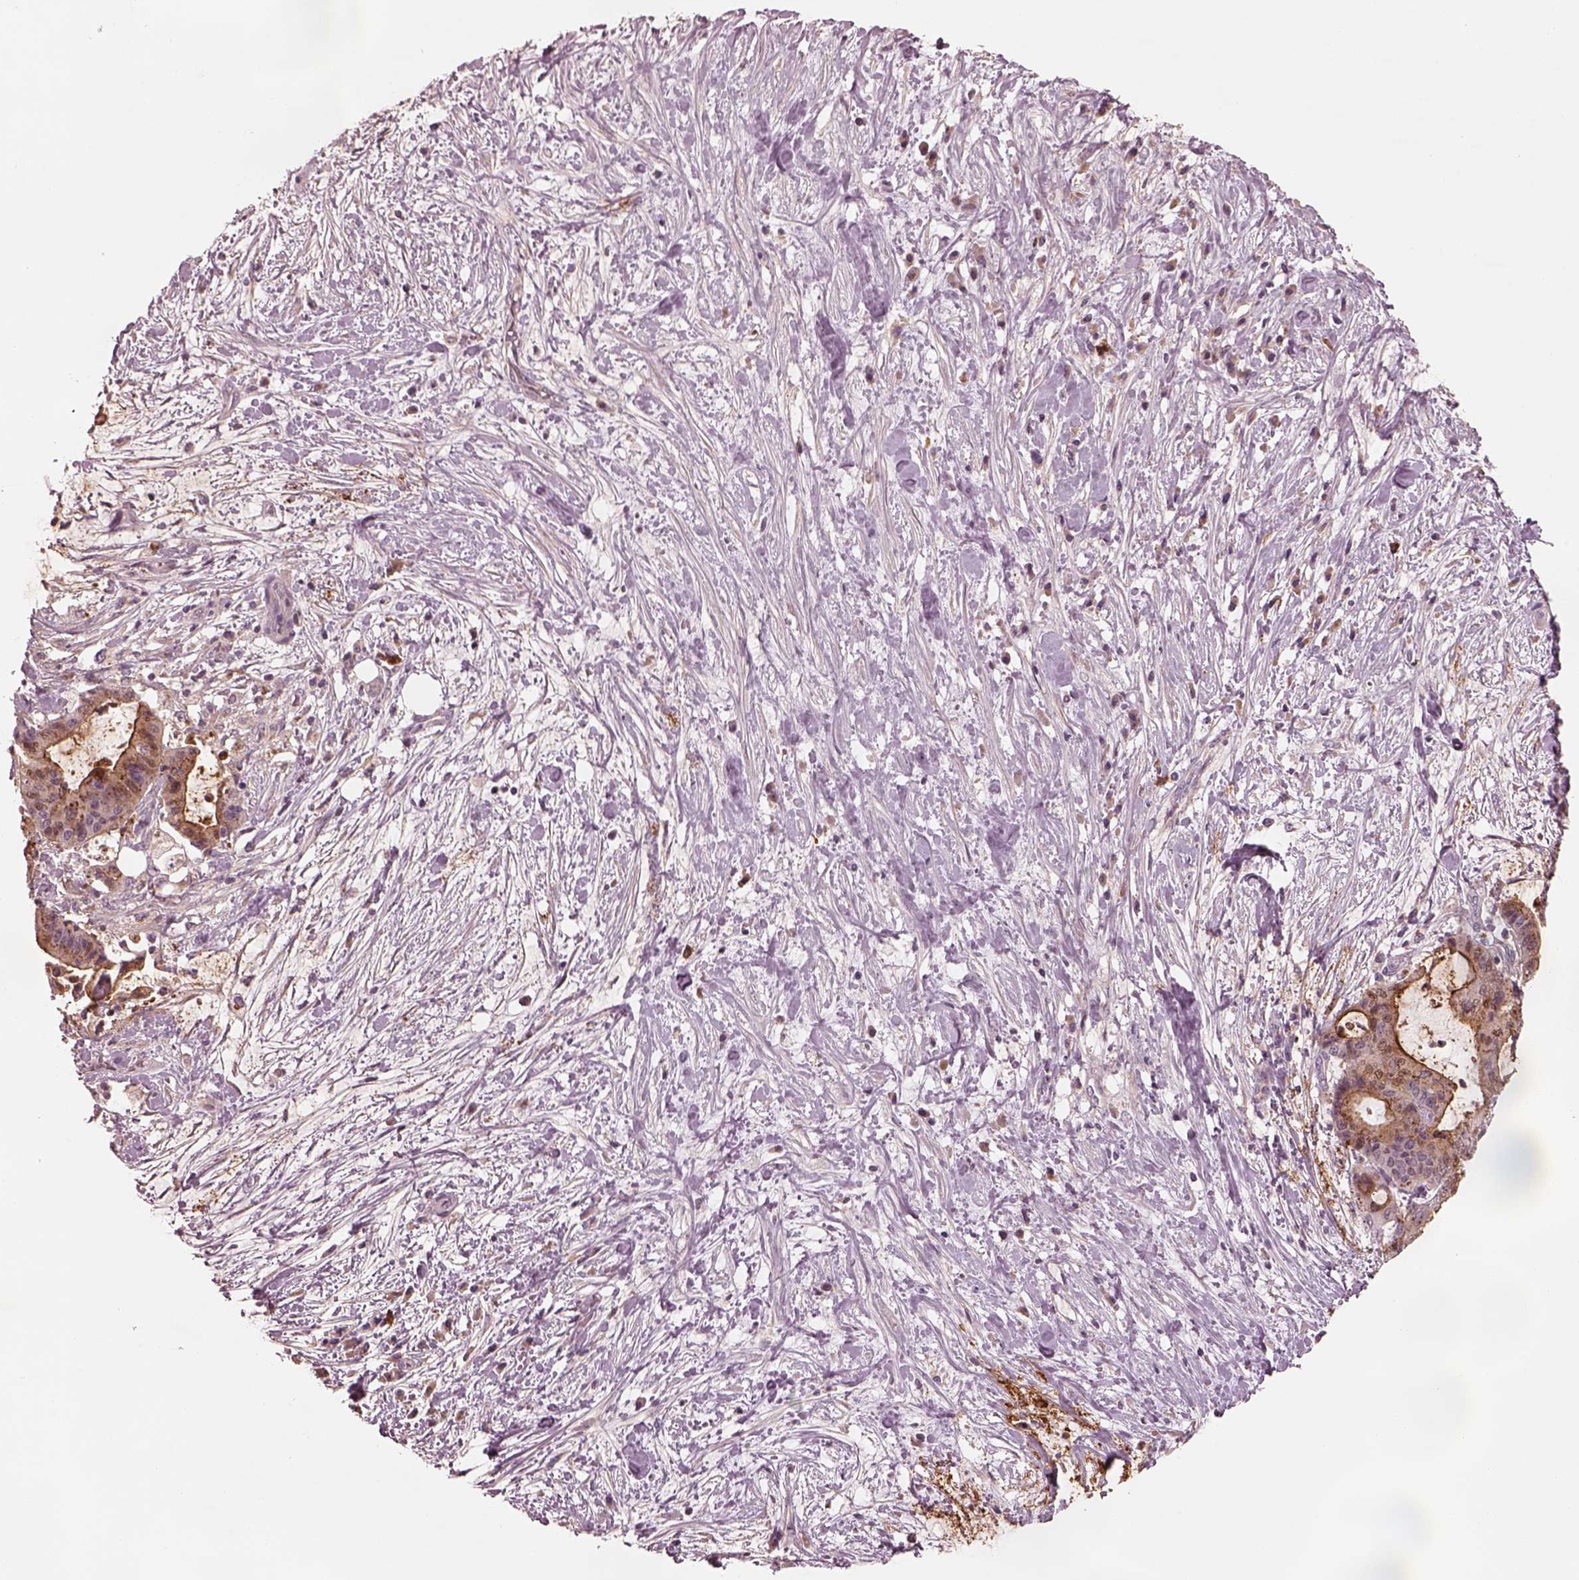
{"staining": {"intensity": "moderate", "quantity": ">75%", "location": "cytoplasmic/membranous"}, "tissue": "liver cancer", "cell_type": "Tumor cells", "image_type": "cancer", "snomed": [{"axis": "morphology", "description": "Cholangiocarcinoma"}, {"axis": "topography", "description": "Liver"}], "caption": "Immunohistochemistry micrograph of liver cancer stained for a protein (brown), which shows medium levels of moderate cytoplasmic/membranous positivity in approximately >75% of tumor cells.", "gene": "SDCBP2", "patient": {"sex": "female", "age": 73}}